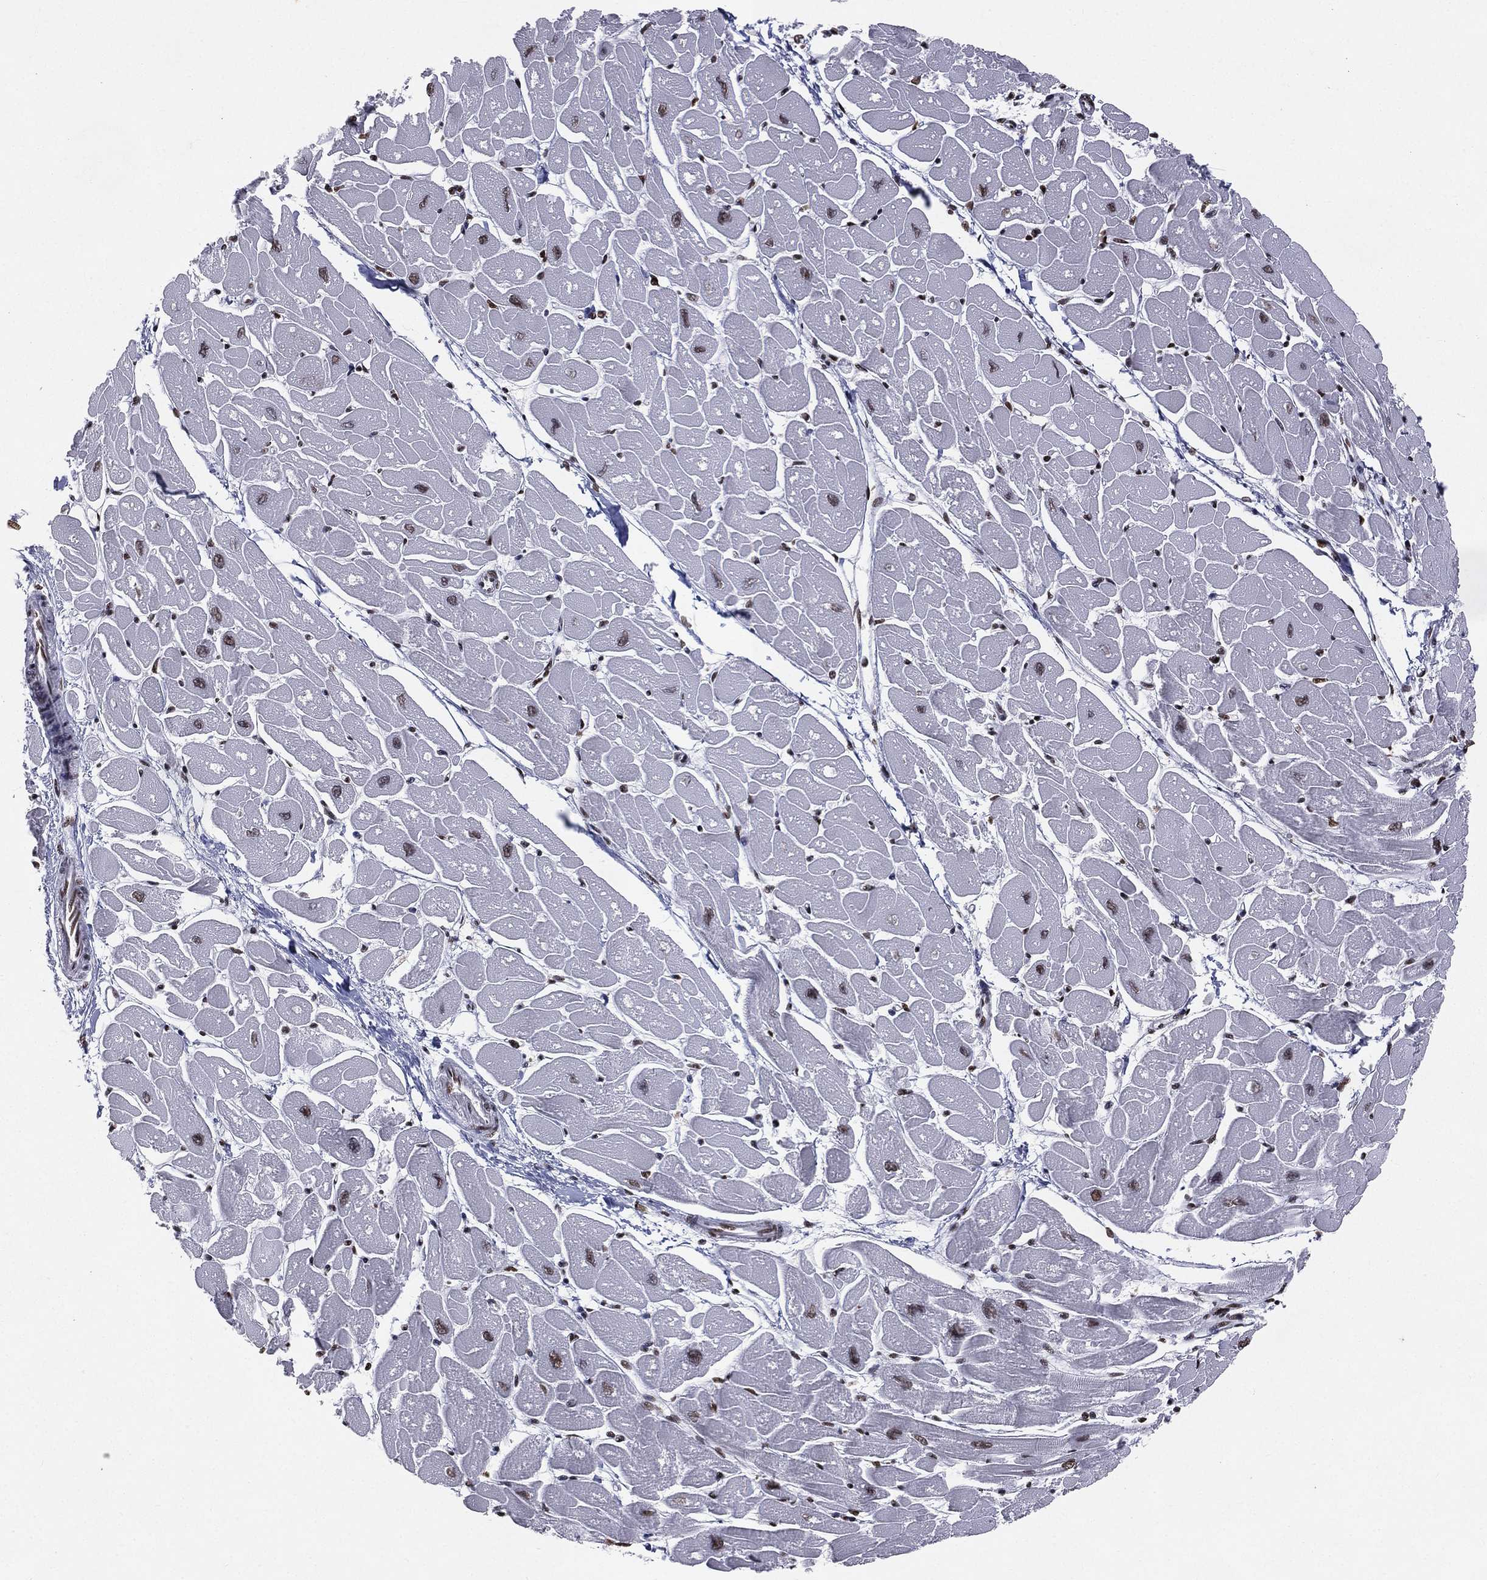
{"staining": {"intensity": "moderate", "quantity": ">75%", "location": "nuclear"}, "tissue": "heart muscle", "cell_type": "Cardiomyocytes", "image_type": "normal", "snomed": [{"axis": "morphology", "description": "Normal tissue, NOS"}, {"axis": "topography", "description": "Heart"}], "caption": "An immunohistochemistry photomicrograph of normal tissue is shown. Protein staining in brown shows moderate nuclear positivity in heart muscle within cardiomyocytes.", "gene": "RFX7", "patient": {"sex": "male", "age": 57}}